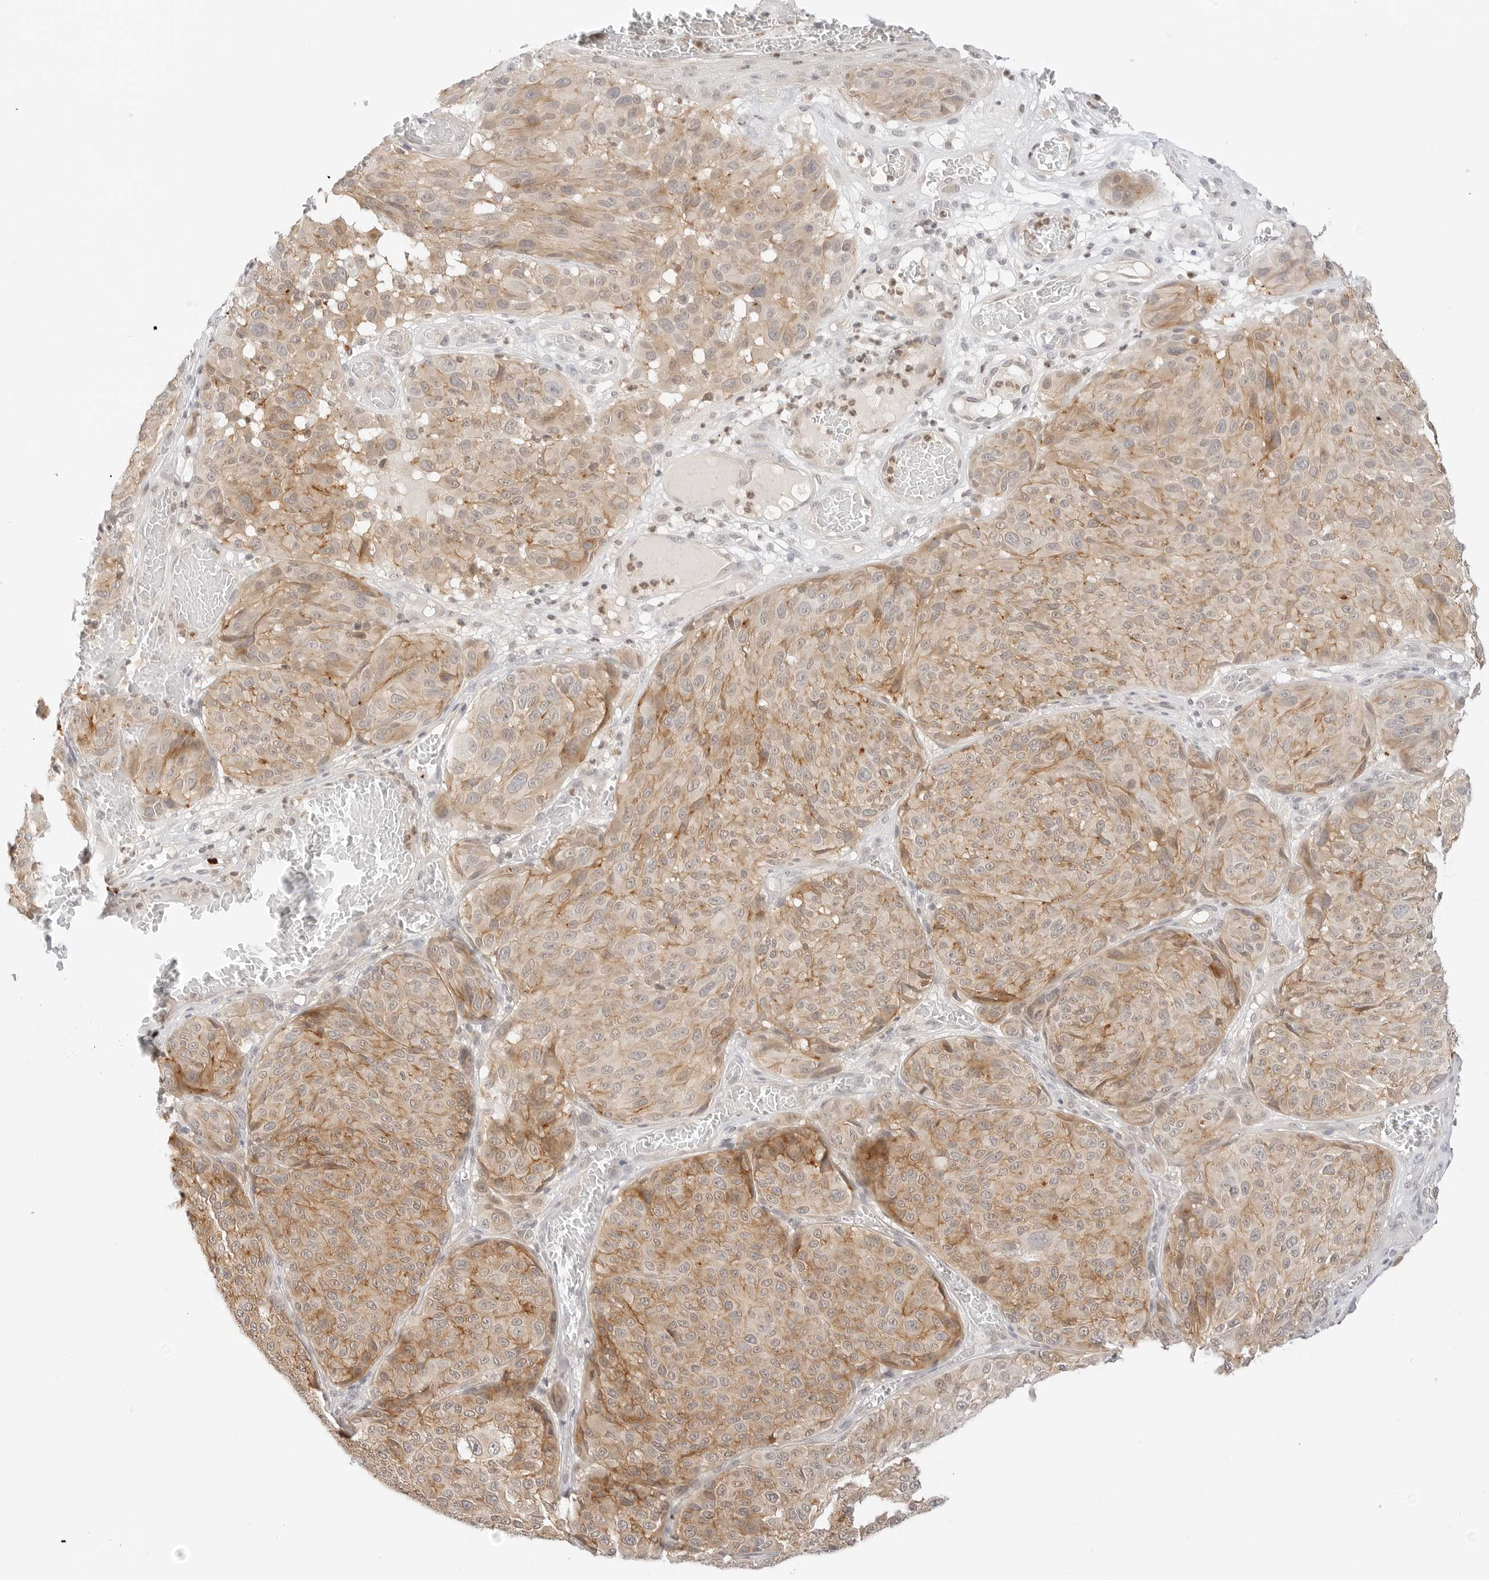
{"staining": {"intensity": "moderate", "quantity": "<25%", "location": "cytoplasmic/membranous"}, "tissue": "melanoma", "cell_type": "Tumor cells", "image_type": "cancer", "snomed": [{"axis": "morphology", "description": "Malignant melanoma, NOS"}, {"axis": "topography", "description": "Skin"}], "caption": "A histopathology image showing moderate cytoplasmic/membranous expression in approximately <25% of tumor cells in melanoma, as visualized by brown immunohistochemical staining.", "gene": "GNAS", "patient": {"sex": "male", "age": 83}}